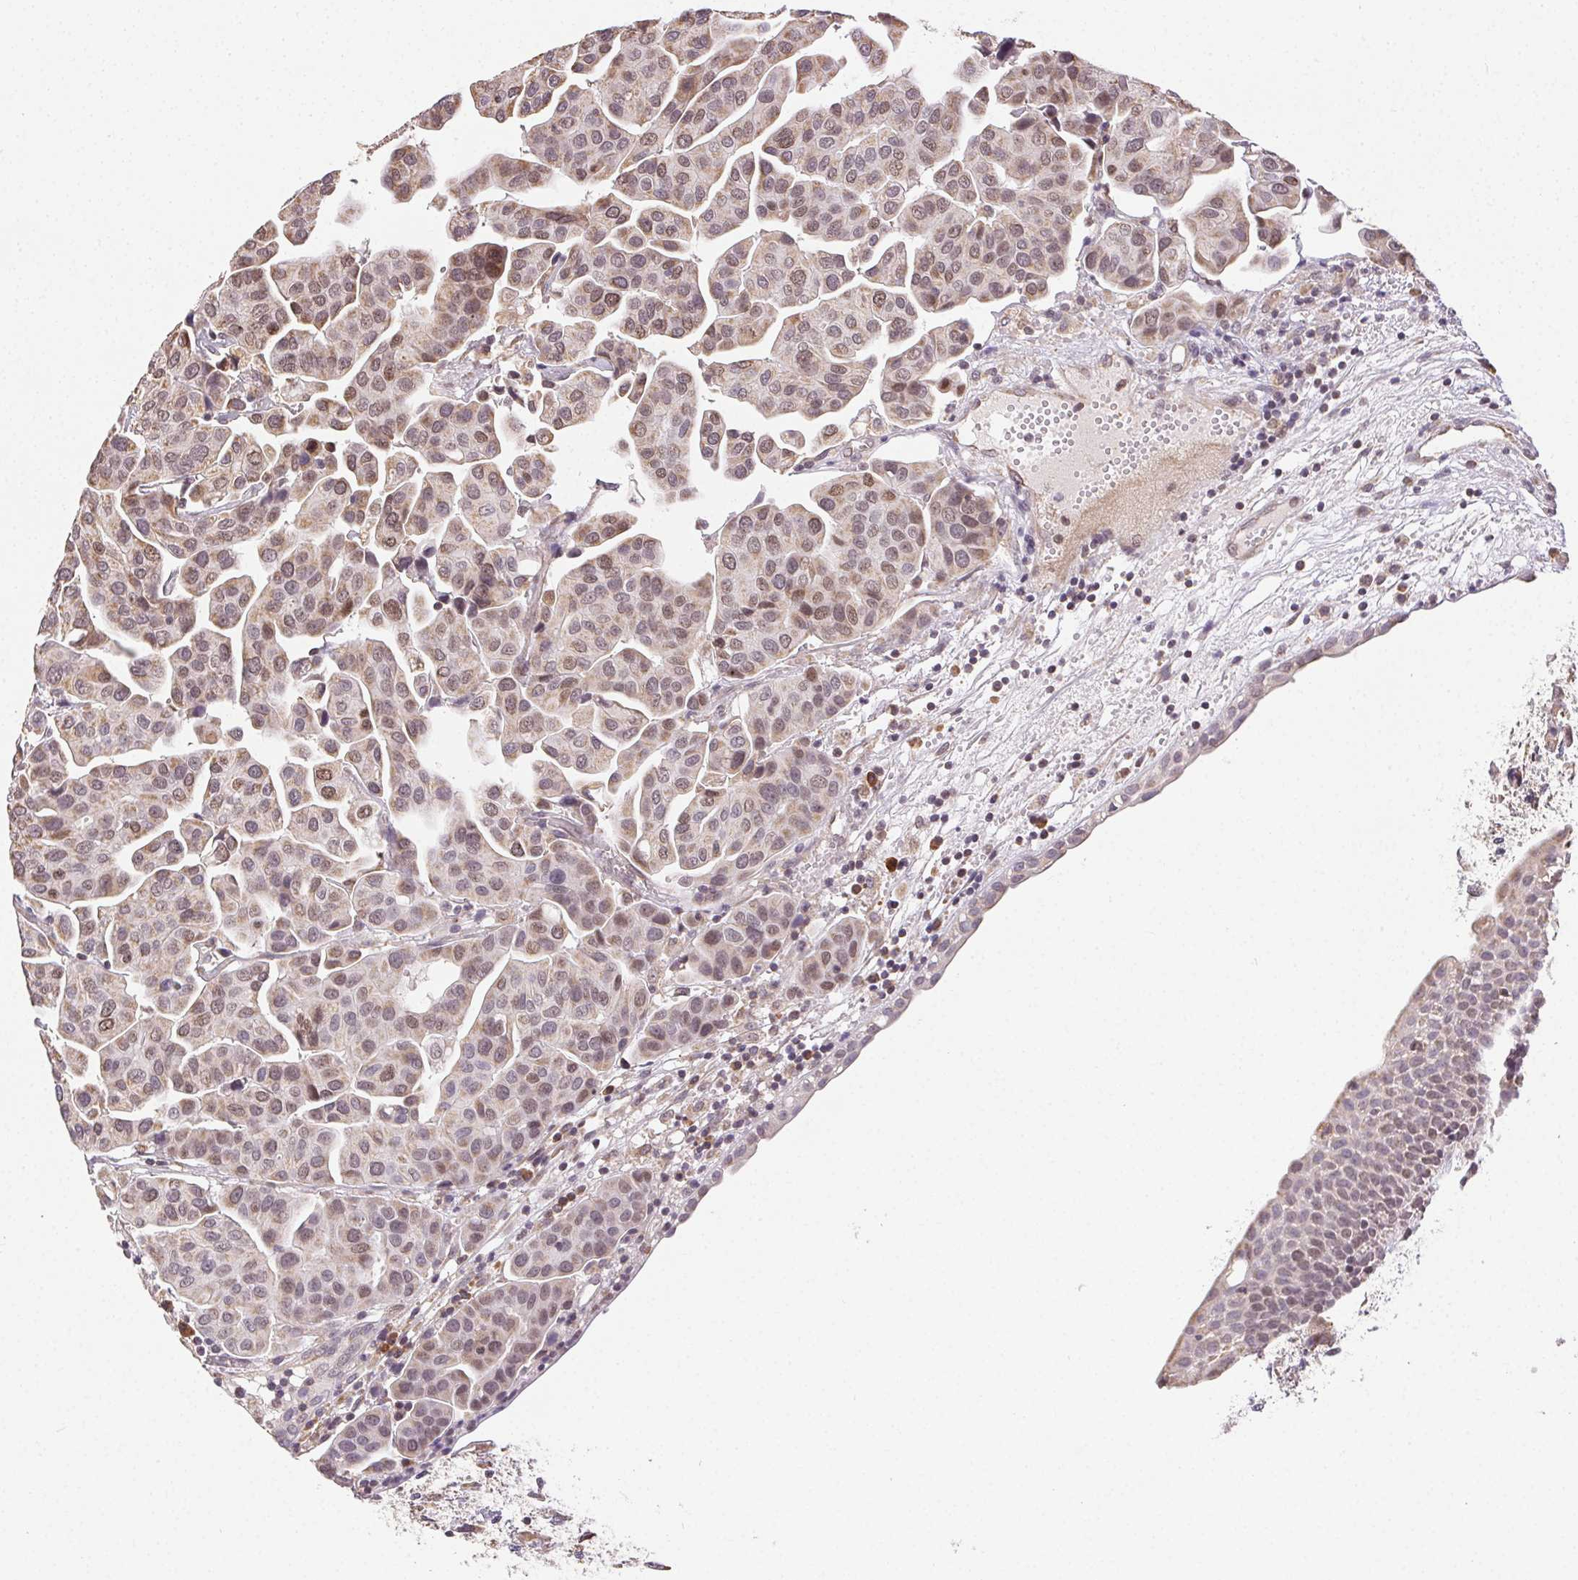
{"staining": {"intensity": "weak", "quantity": ">75%", "location": "cytoplasmic/membranous,nuclear"}, "tissue": "renal cancer", "cell_type": "Tumor cells", "image_type": "cancer", "snomed": [{"axis": "morphology", "description": "Adenocarcinoma, NOS"}, {"axis": "topography", "description": "Urinary bladder"}], "caption": "Immunohistochemical staining of human renal cancer demonstrates low levels of weak cytoplasmic/membranous and nuclear positivity in about >75% of tumor cells.", "gene": "PIWIL4", "patient": {"sex": "male", "age": 61}}